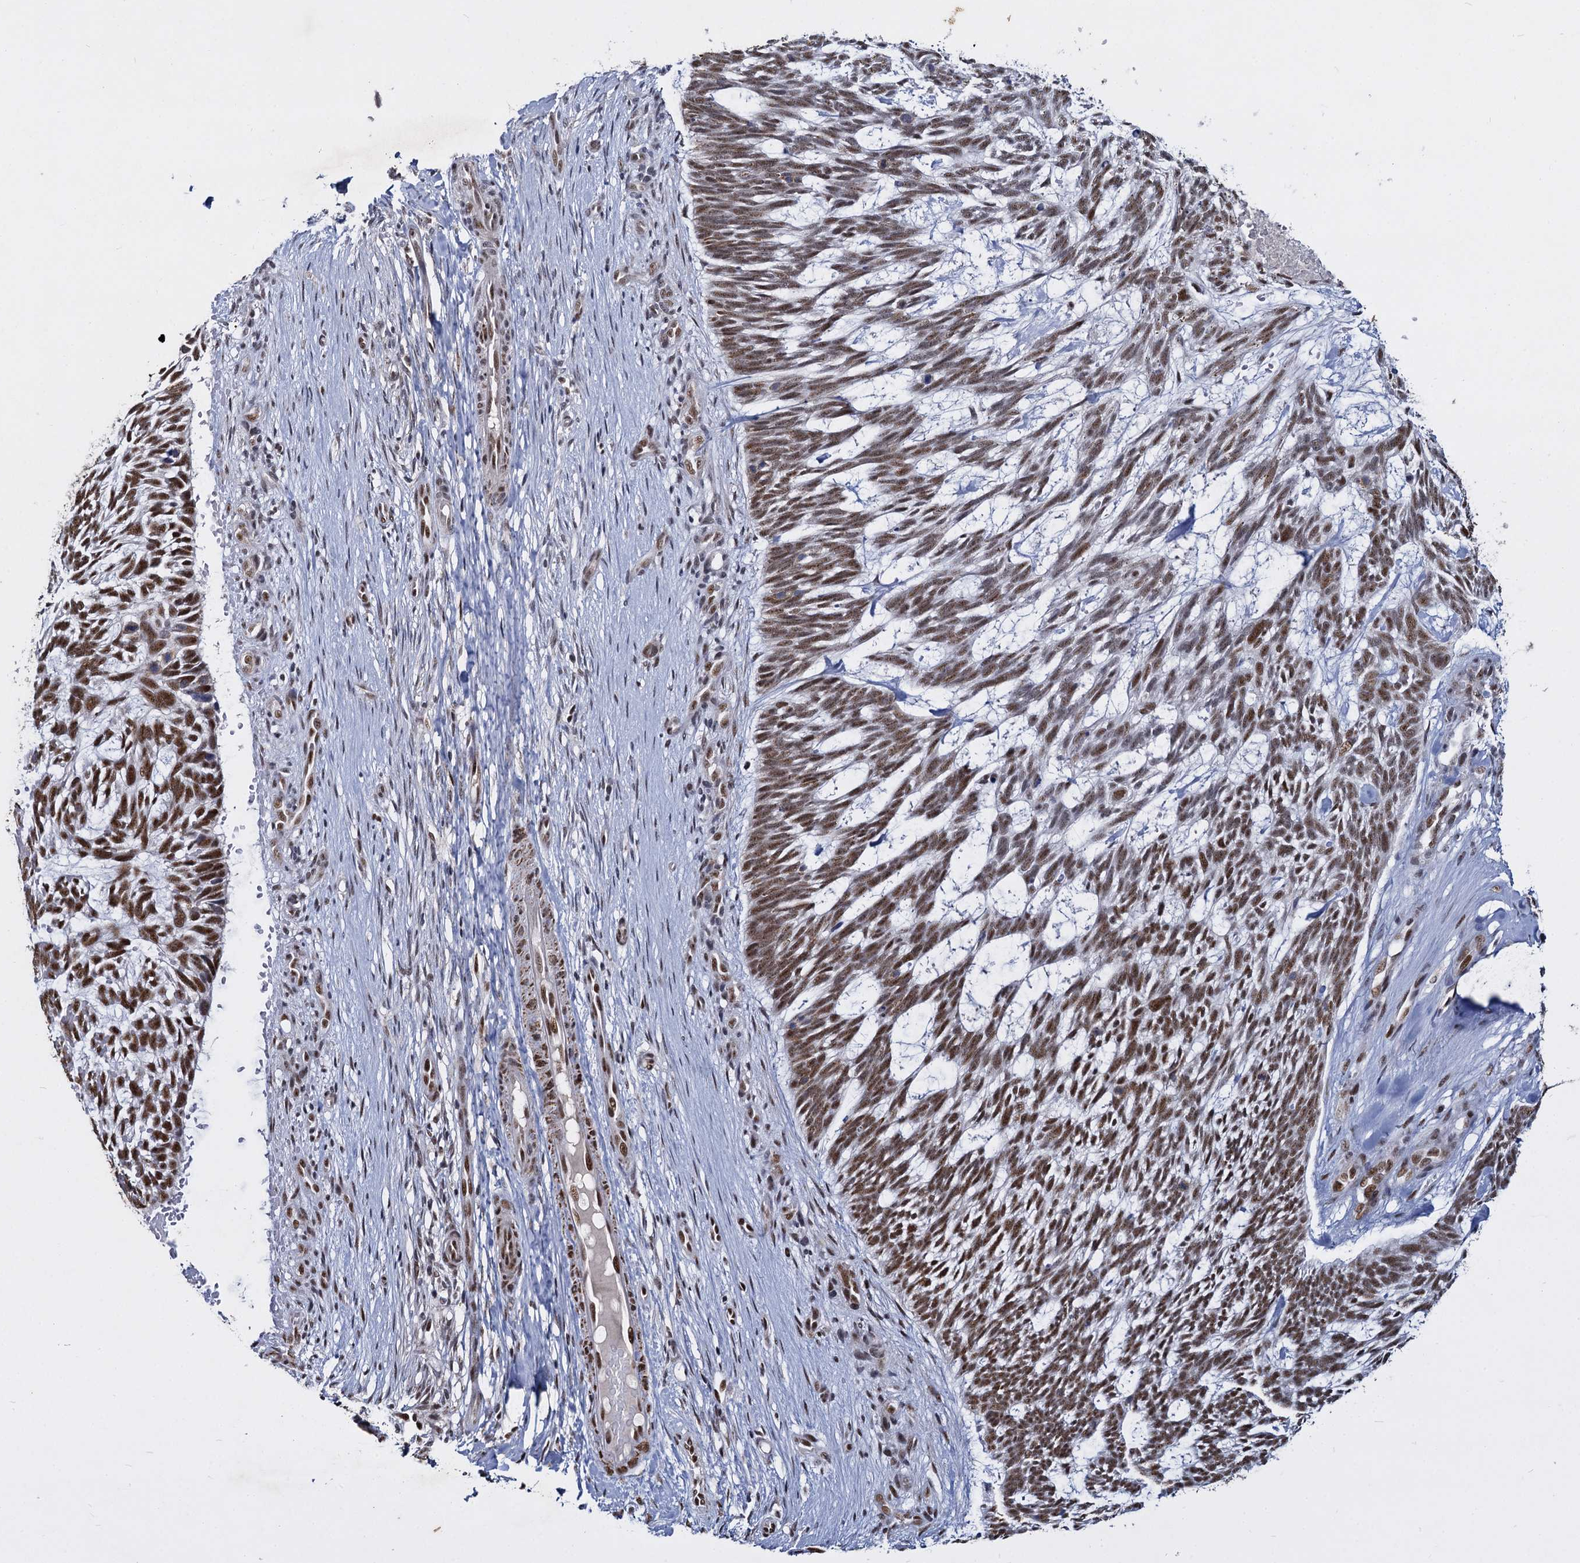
{"staining": {"intensity": "moderate", "quantity": "25%-75%", "location": "nuclear"}, "tissue": "skin cancer", "cell_type": "Tumor cells", "image_type": "cancer", "snomed": [{"axis": "morphology", "description": "Basal cell carcinoma"}, {"axis": "topography", "description": "Skin"}], "caption": "The immunohistochemical stain labels moderate nuclear positivity in tumor cells of skin basal cell carcinoma tissue. Using DAB (brown) and hematoxylin (blue) stains, captured at high magnification using brightfield microscopy.", "gene": "RPUSD4", "patient": {"sex": "male", "age": 88}}